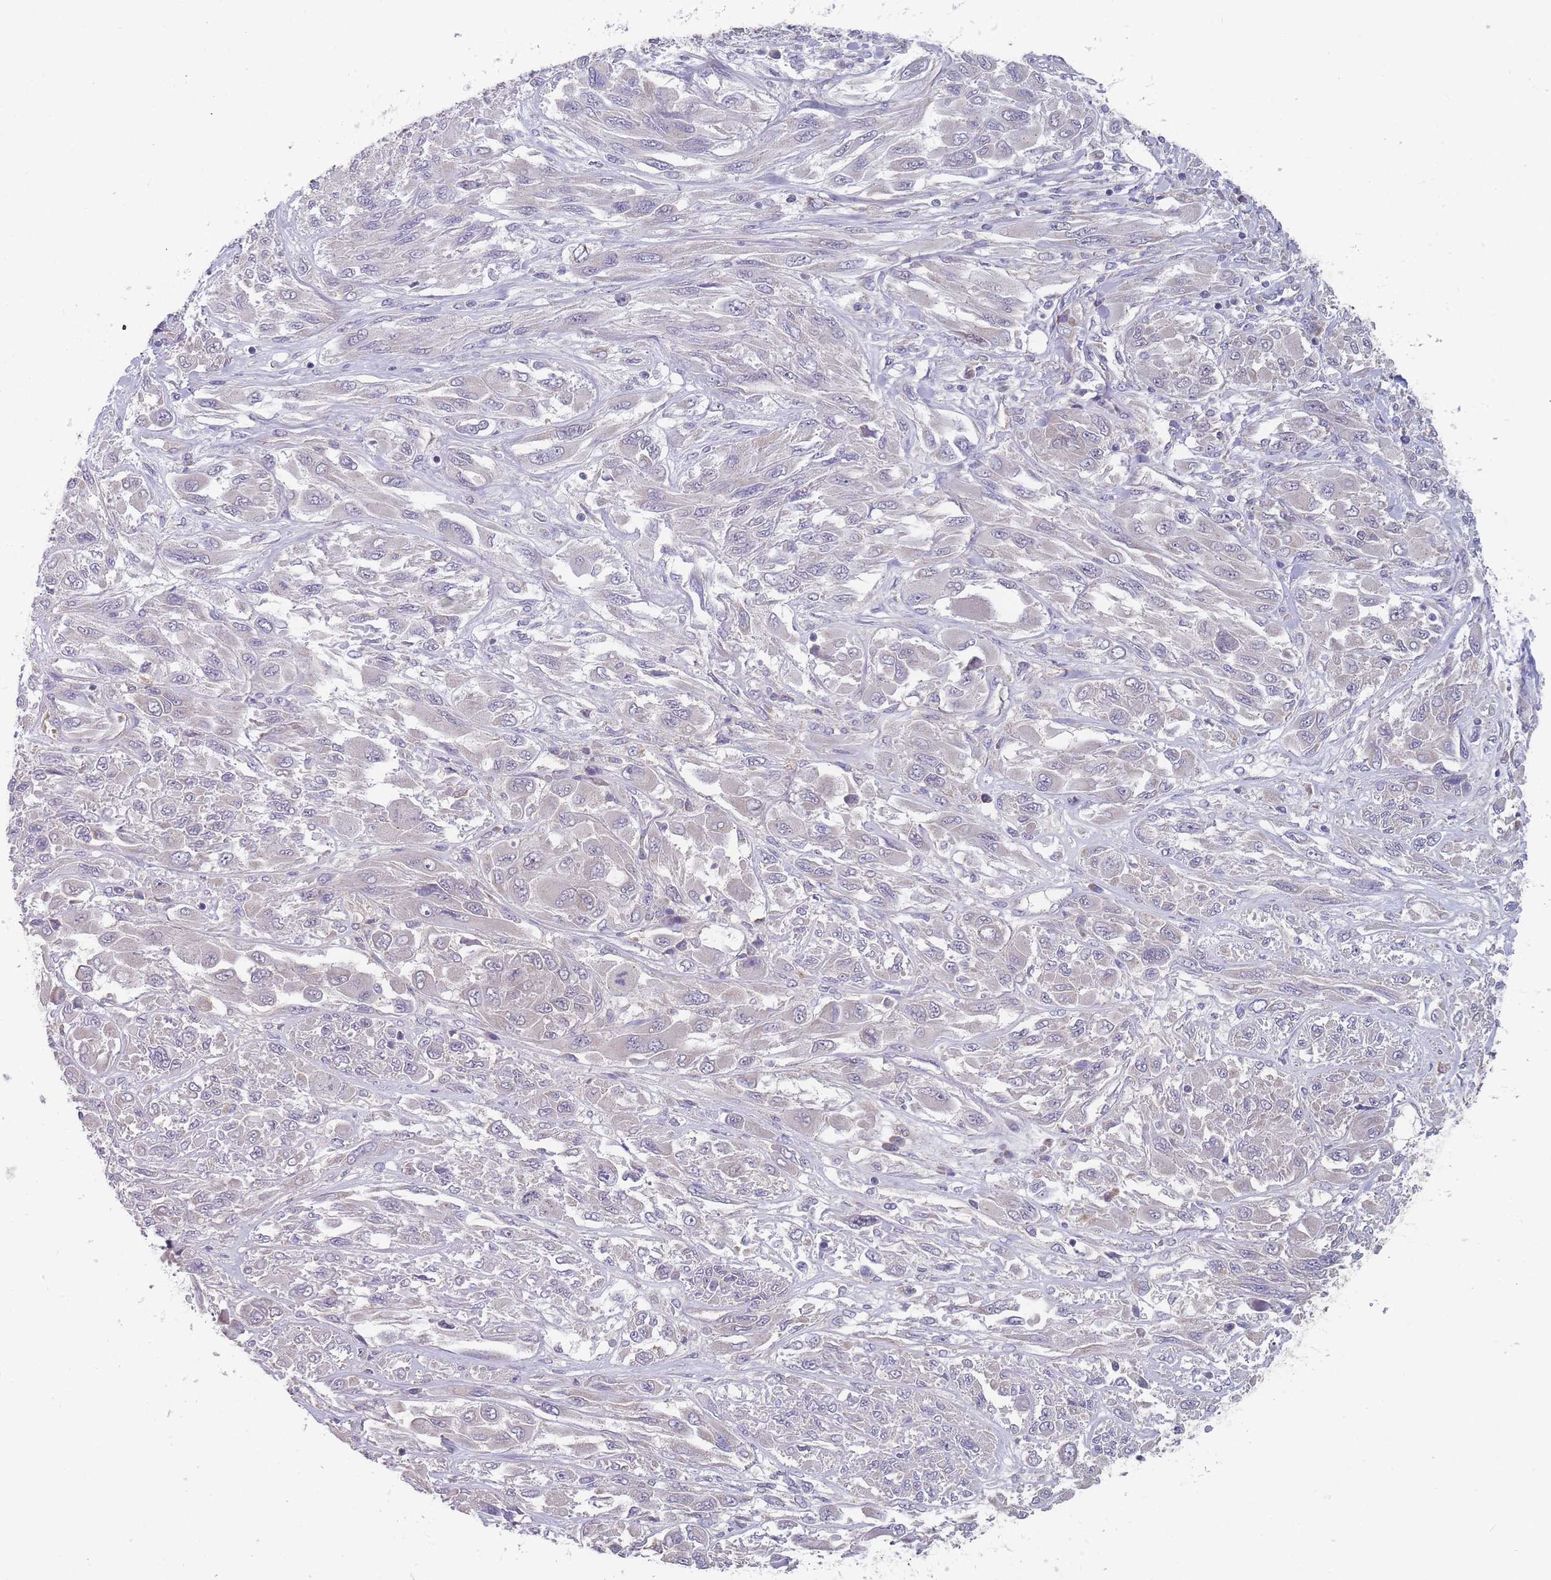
{"staining": {"intensity": "negative", "quantity": "none", "location": "none"}, "tissue": "melanoma", "cell_type": "Tumor cells", "image_type": "cancer", "snomed": [{"axis": "morphology", "description": "Malignant melanoma, NOS"}, {"axis": "topography", "description": "Skin"}], "caption": "Immunohistochemistry (IHC) micrograph of human malignant melanoma stained for a protein (brown), which shows no positivity in tumor cells. Brightfield microscopy of immunohistochemistry (IHC) stained with DAB (brown) and hematoxylin (blue), captured at high magnification.", "gene": "PEX7", "patient": {"sex": "female", "age": 91}}